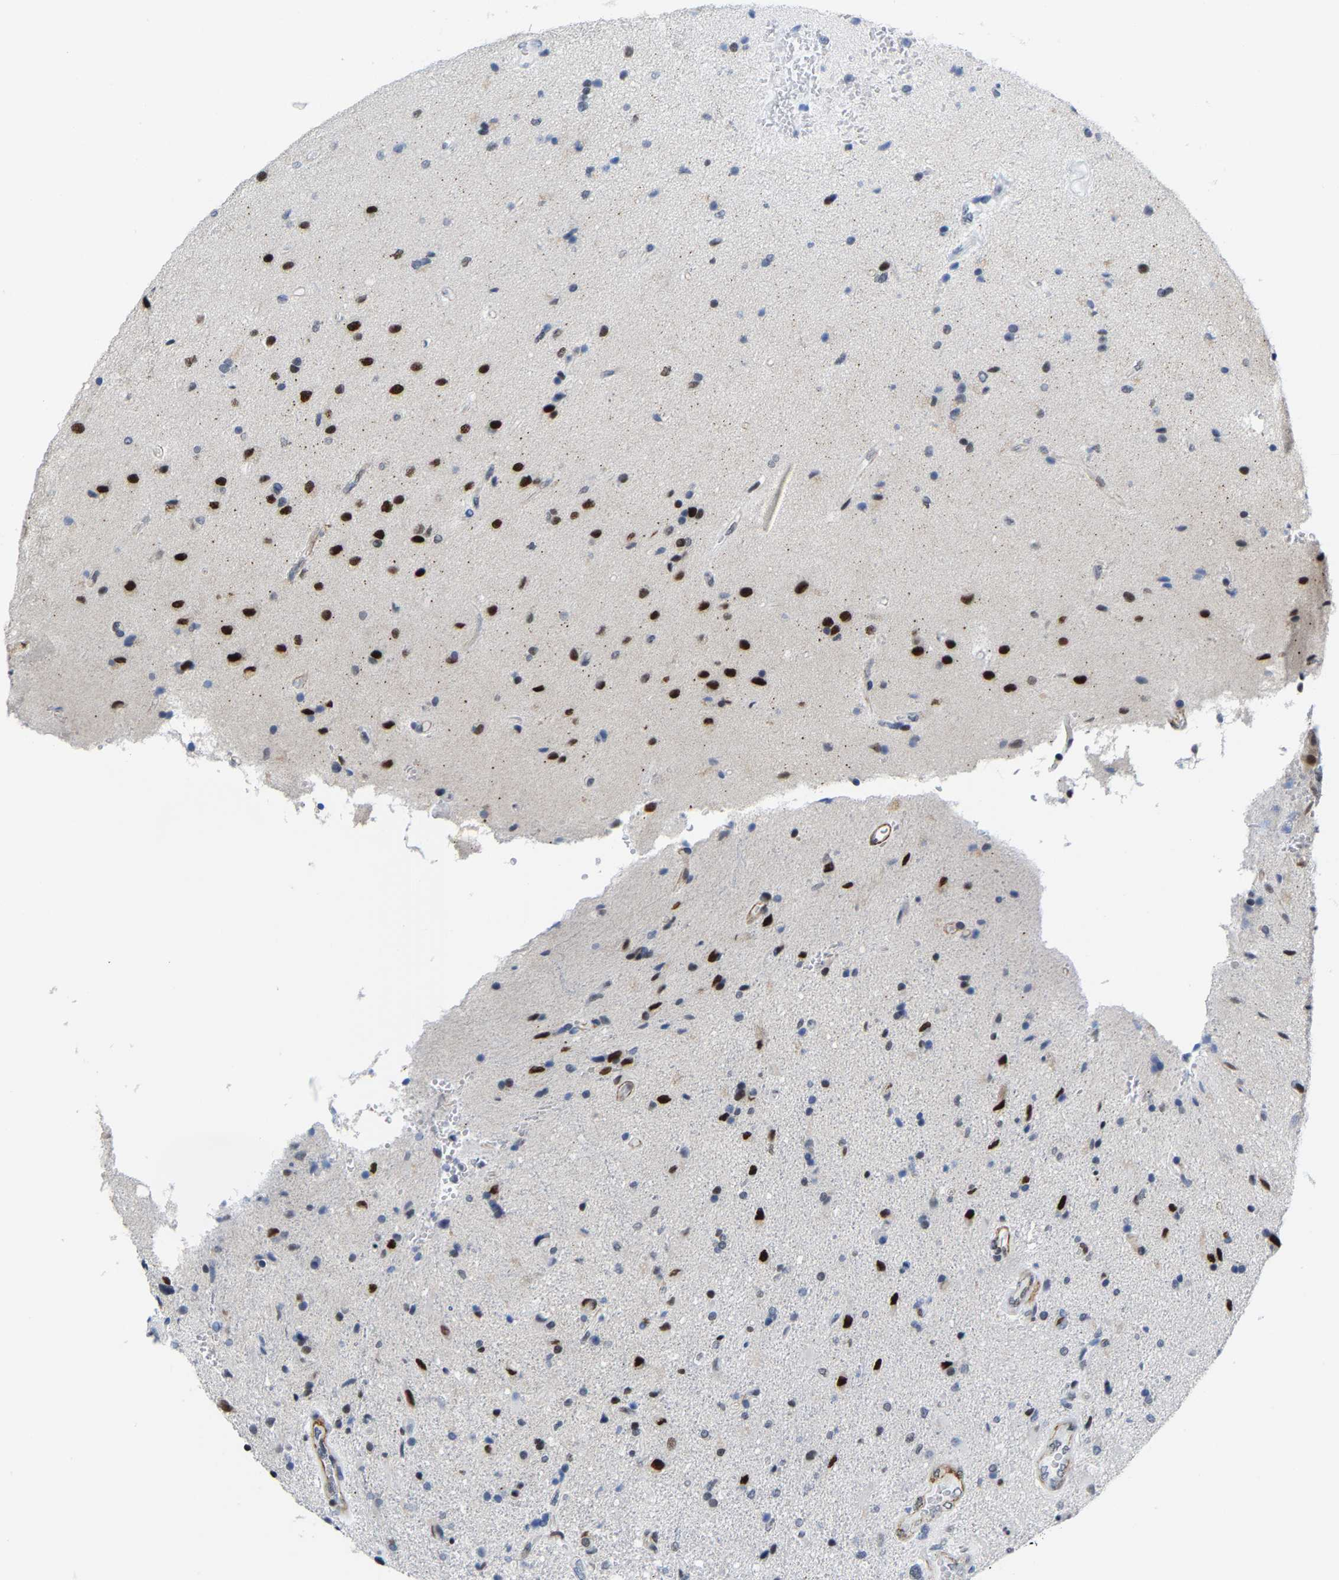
{"staining": {"intensity": "strong", "quantity": "25%-75%", "location": "nuclear"}, "tissue": "glioma", "cell_type": "Tumor cells", "image_type": "cancer", "snomed": [{"axis": "morphology", "description": "Glioma, malignant, High grade"}, {"axis": "topography", "description": "Brain"}], "caption": "Protein expression analysis of malignant glioma (high-grade) demonstrates strong nuclear expression in approximately 25%-75% of tumor cells. The staining was performed using DAB (3,3'-diaminobenzidine) to visualize the protein expression in brown, while the nuclei were stained in blue with hematoxylin (Magnification: 20x).", "gene": "FAM180A", "patient": {"sex": "male", "age": 72}}